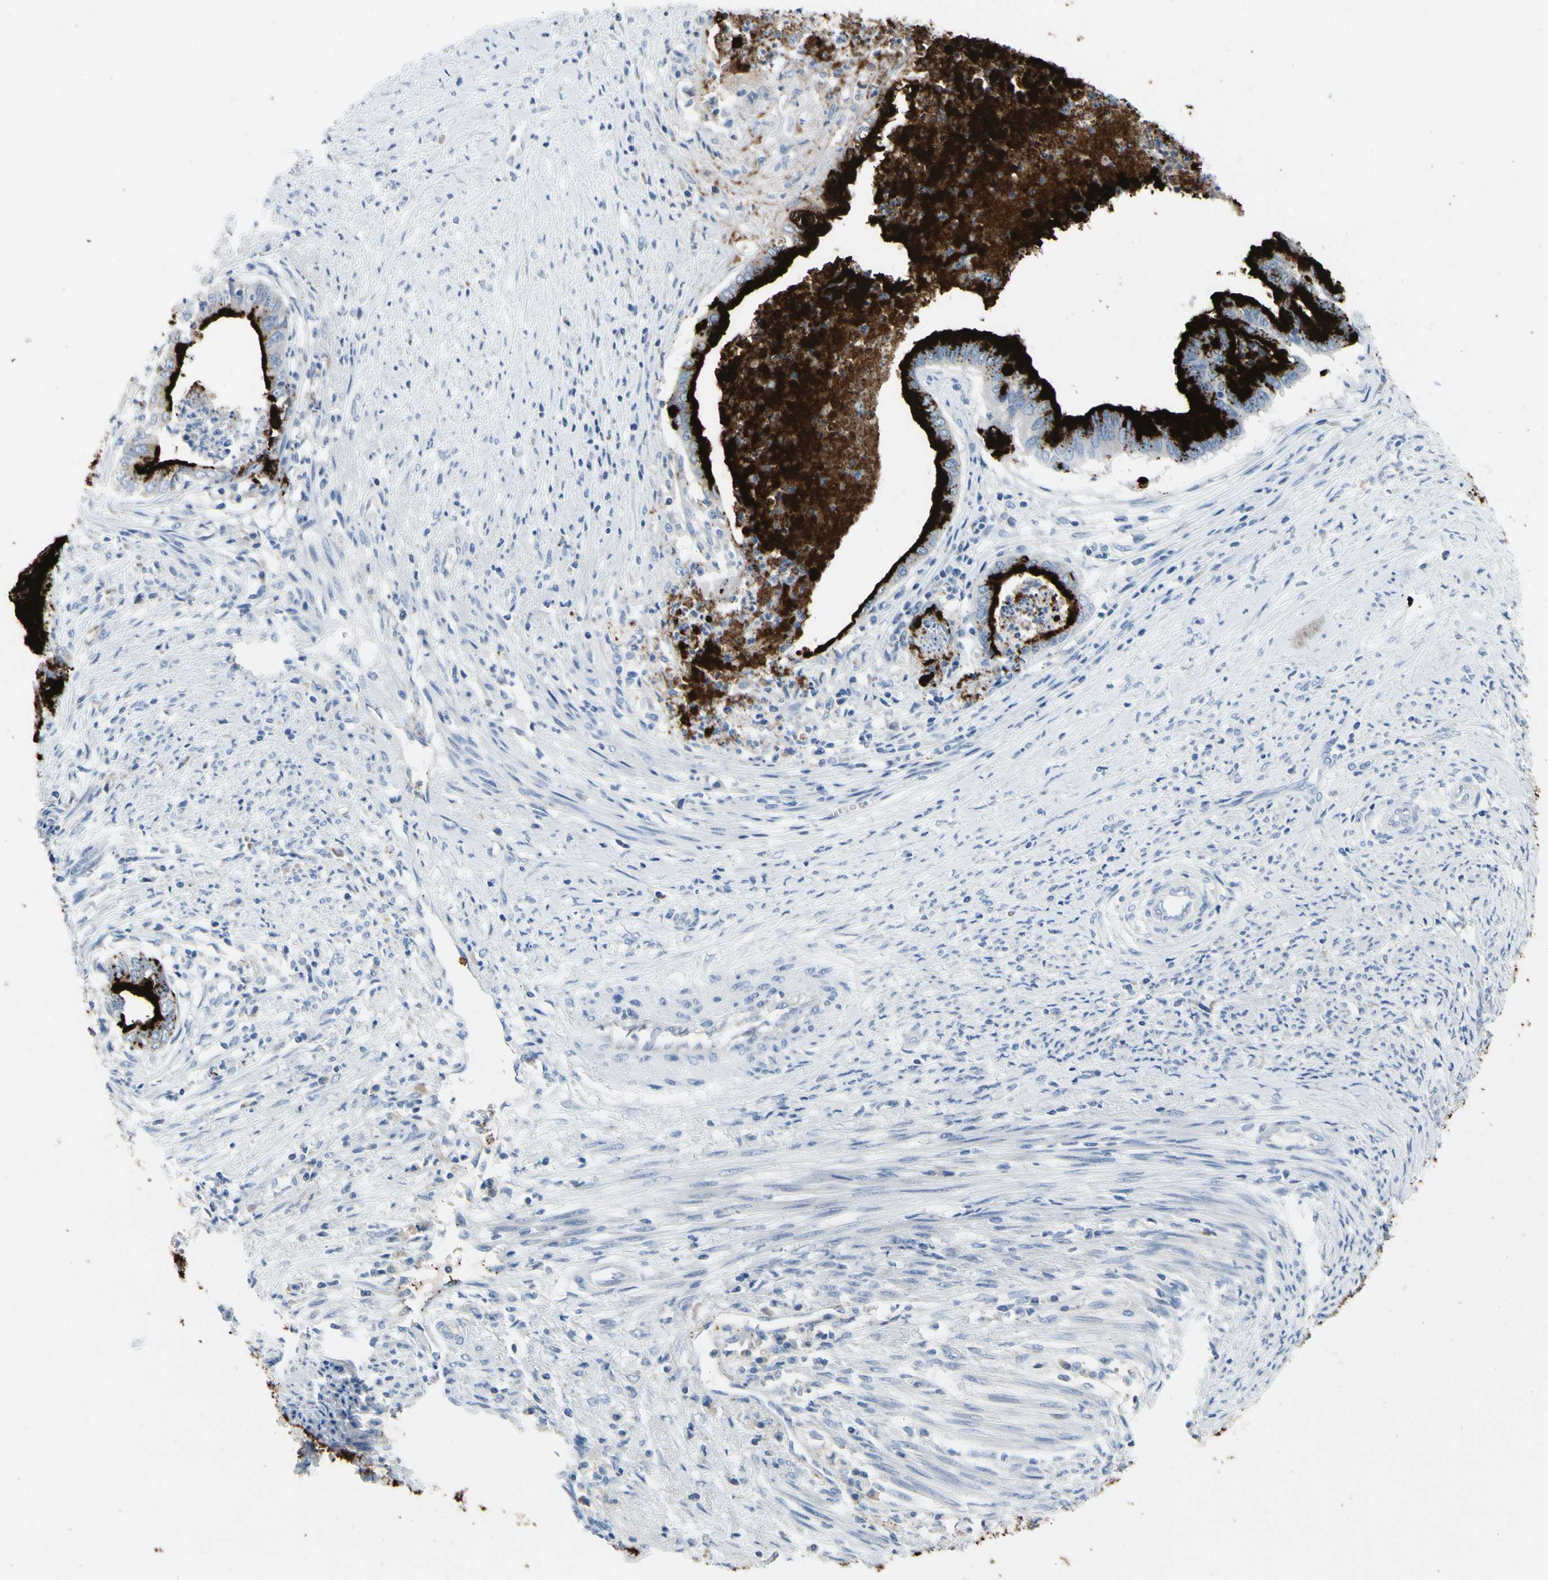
{"staining": {"intensity": "strong", "quantity": ">75%", "location": "cytoplasmic/membranous"}, "tissue": "endometrial cancer", "cell_type": "Tumor cells", "image_type": "cancer", "snomed": [{"axis": "morphology", "description": "Necrosis, NOS"}, {"axis": "morphology", "description": "Adenocarcinoma, NOS"}, {"axis": "topography", "description": "Endometrium"}], "caption": "DAB immunohistochemical staining of endometrial cancer (adenocarcinoma) demonstrates strong cytoplasmic/membranous protein staining in approximately >75% of tumor cells.", "gene": "MUC5B", "patient": {"sex": "female", "age": 79}}